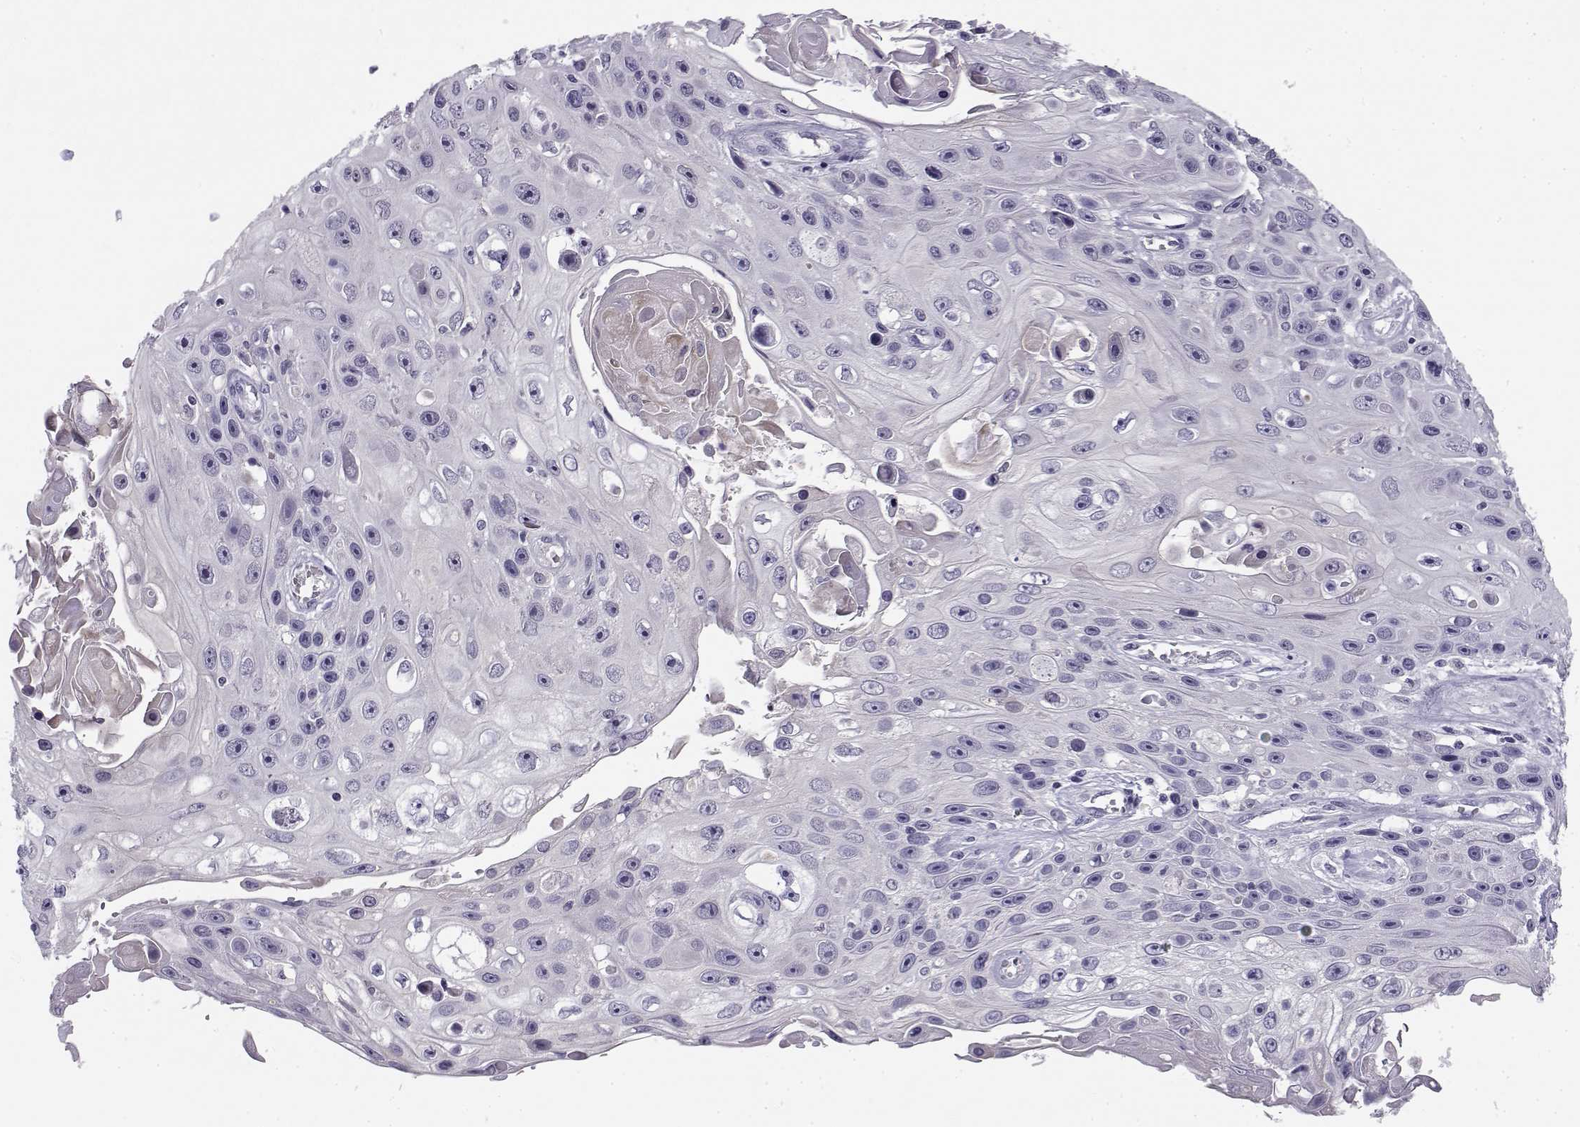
{"staining": {"intensity": "negative", "quantity": "none", "location": "none"}, "tissue": "skin cancer", "cell_type": "Tumor cells", "image_type": "cancer", "snomed": [{"axis": "morphology", "description": "Squamous cell carcinoma, NOS"}, {"axis": "topography", "description": "Skin"}], "caption": "IHC of human skin cancer demonstrates no staining in tumor cells. (Brightfield microscopy of DAB immunohistochemistry (IHC) at high magnification).", "gene": "DDX25", "patient": {"sex": "male", "age": 82}}